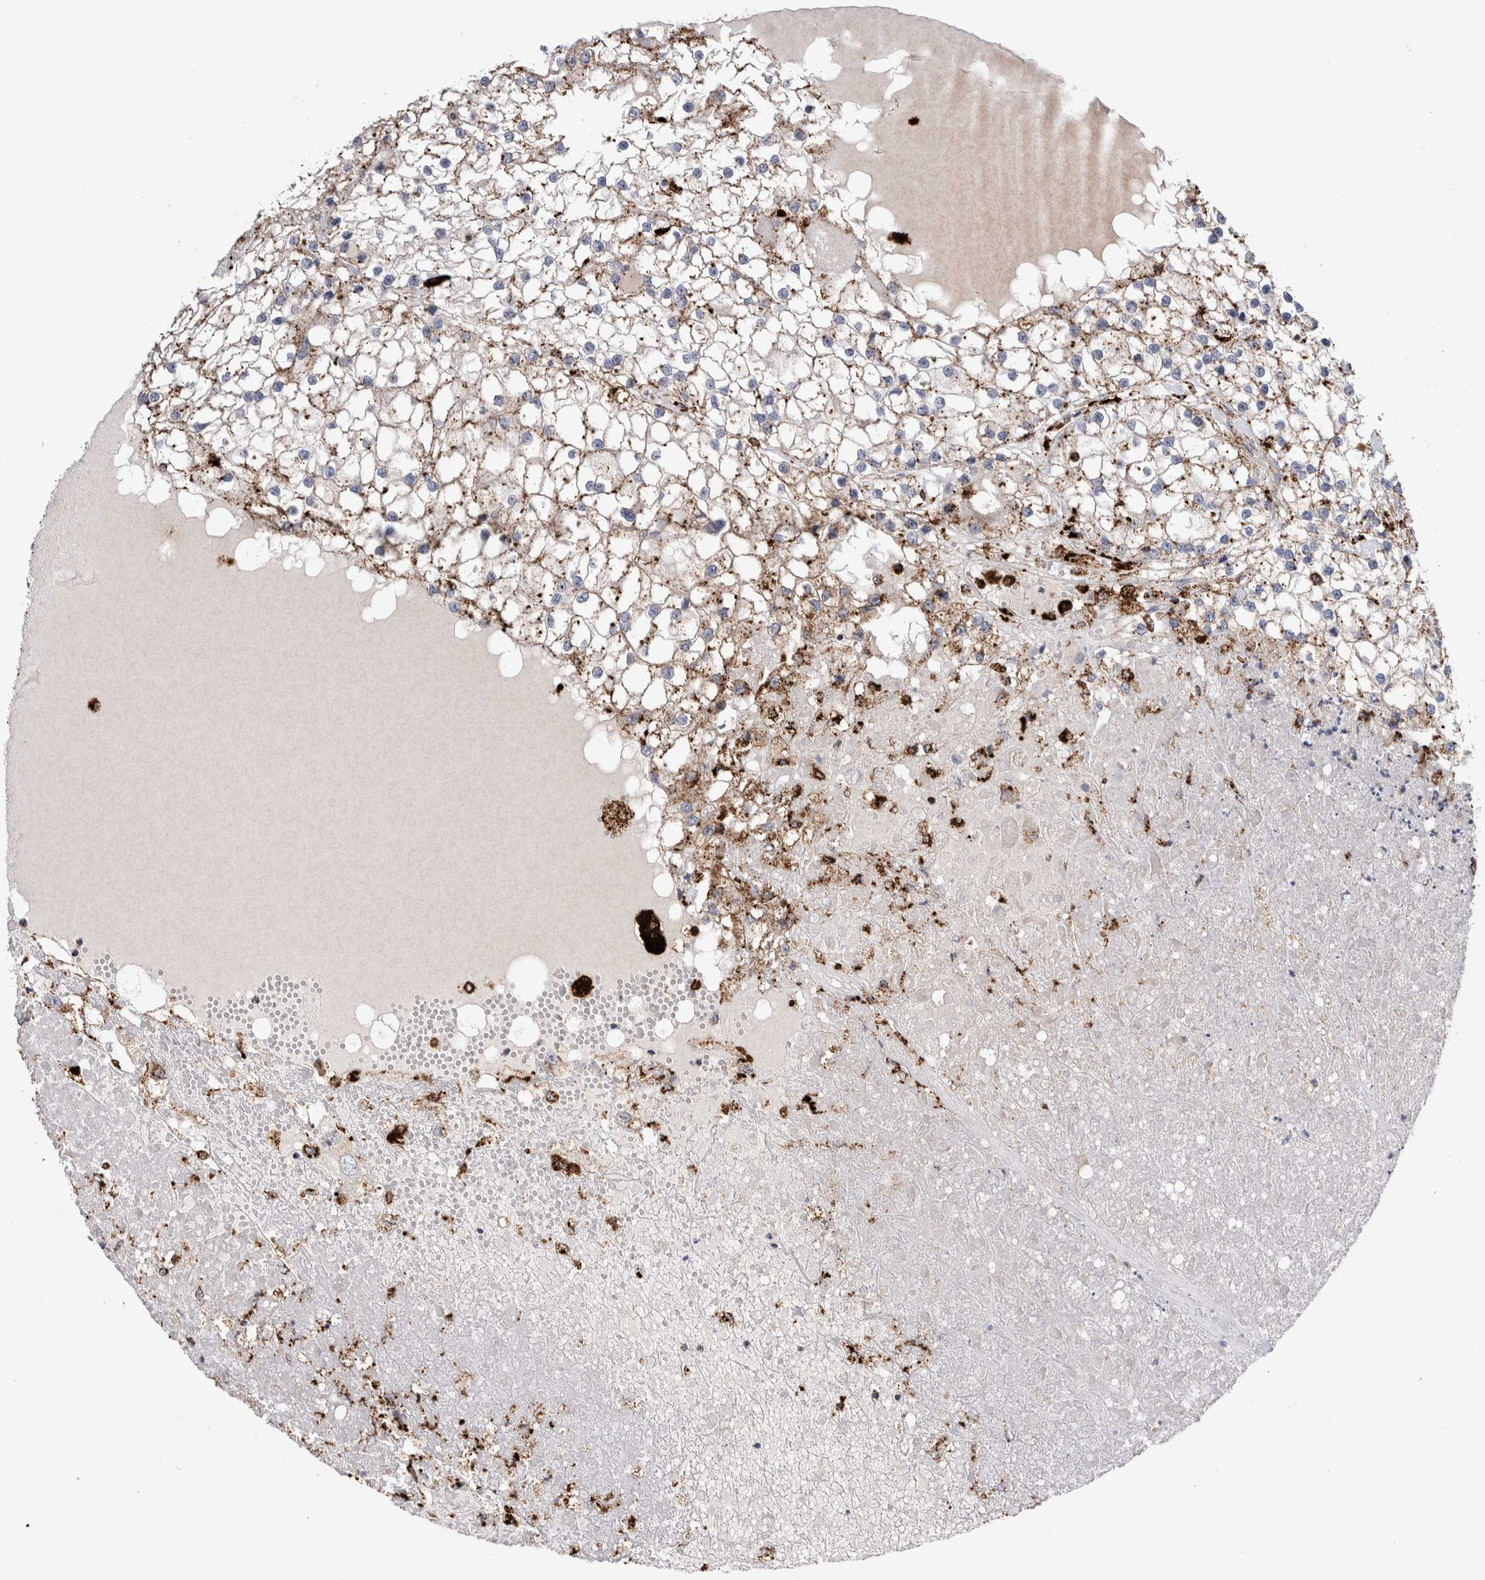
{"staining": {"intensity": "moderate", "quantity": ">75%", "location": "cytoplasmic/membranous"}, "tissue": "renal cancer", "cell_type": "Tumor cells", "image_type": "cancer", "snomed": [{"axis": "morphology", "description": "Adenocarcinoma, NOS"}, {"axis": "topography", "description": "Kidney"}], "caption": "Renal adenocarcinoma stained for a protein reveals moderate cytoplasmic/membranous positivity in tumor cells.", "gene": "CTSA", "patient": {"sex": "male", "age": 68}}